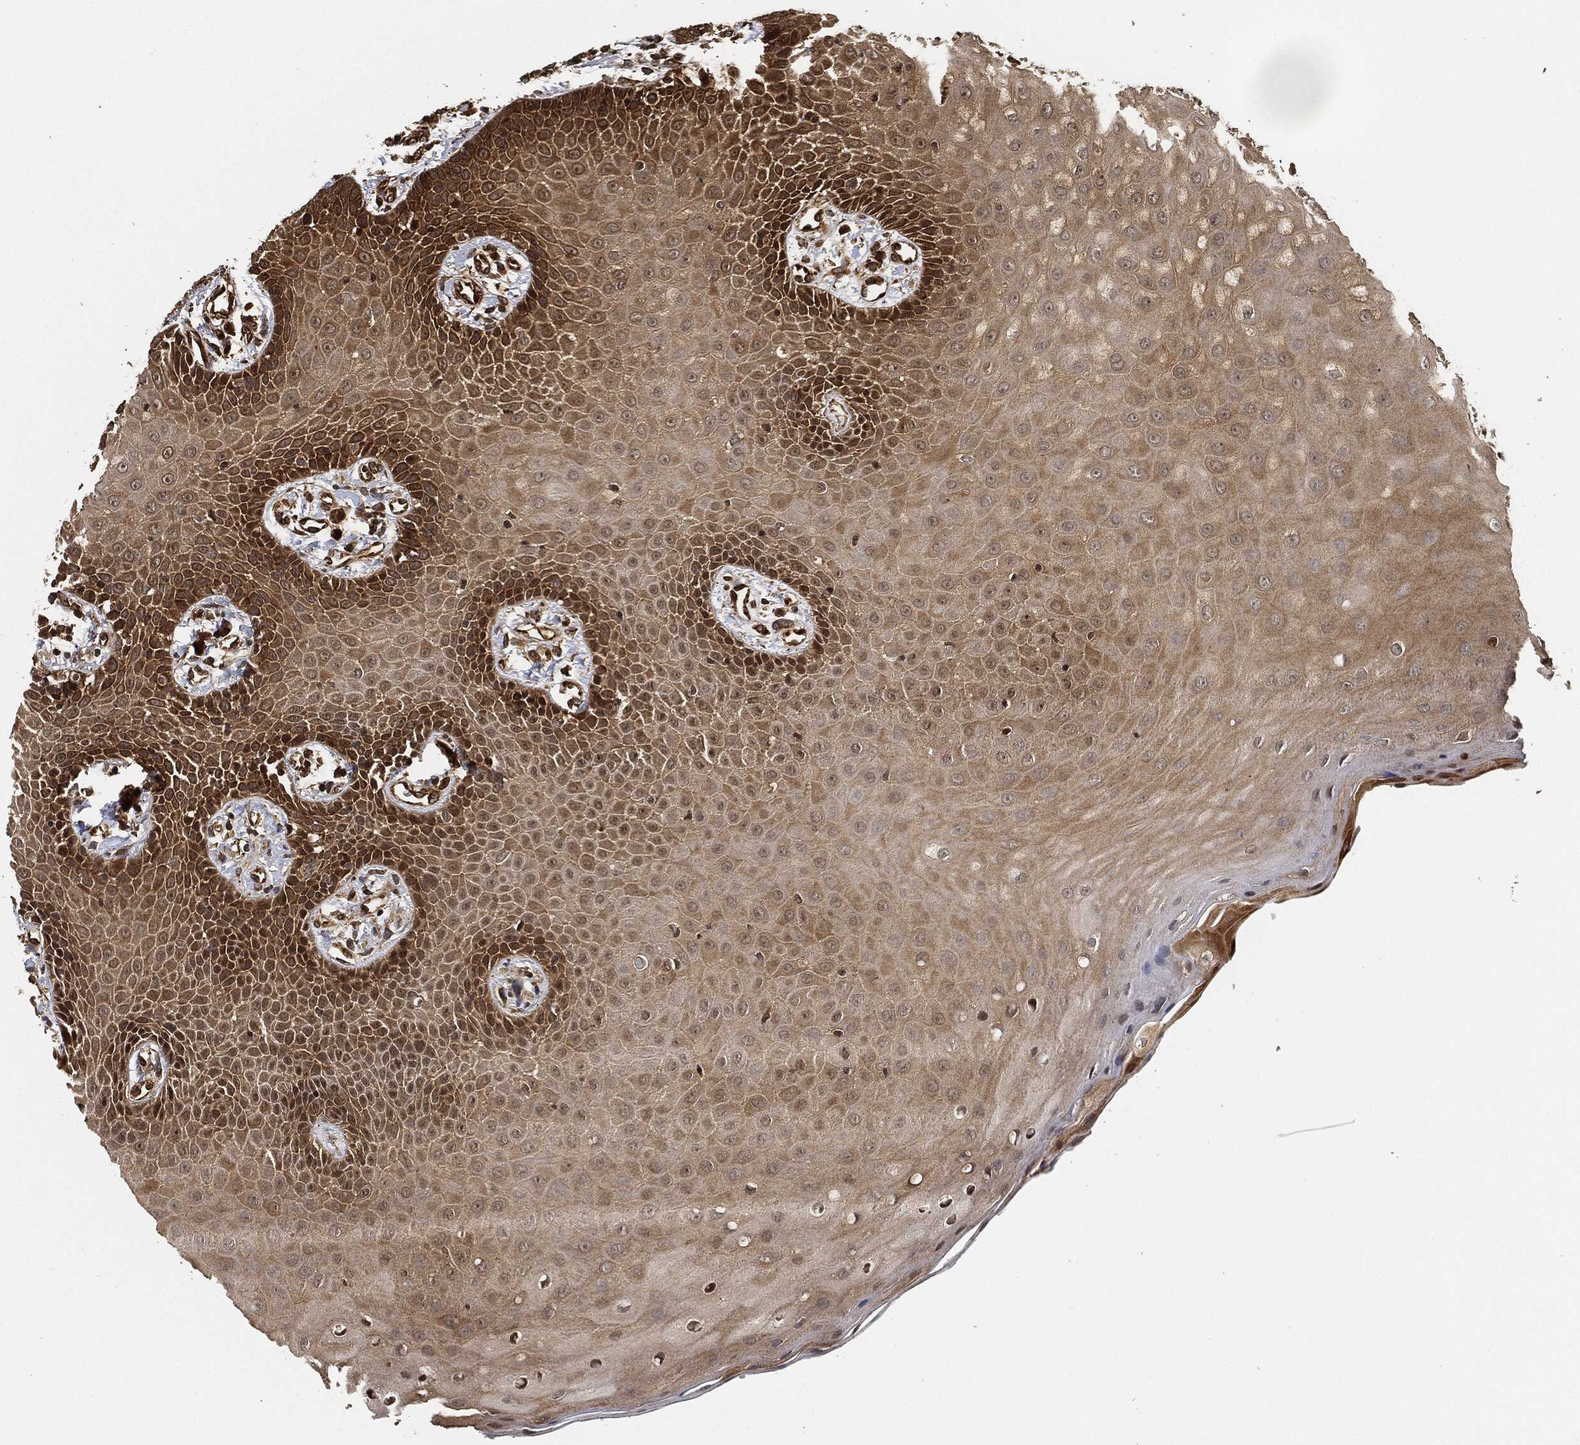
{"staining": {"intensity": "moderate", "quantity": "25%-75%", "location": "cytoplasmic/membranous"}, "tissue": "oral mucosa", "cell_type": "Squamous epithelial cells", "image_type": "normal", "snomed": [{"axis": "morphology", "description": "Normal tissue, NOS"}, {"axis": "morphology", "description": "Squamous cell carcinoma, NOS"}, {"axis": "topography", "description": "Oral tissue"}, {"axis": "topography", "description": "Head-Neck"}], "caption": "A photomicrograph of oral mucosa stained for a protein shows moderate cytoplasmic/membranous brown staining in squamous epithelial cells. (IHC, brightfield microscopy, high magnification).", "gene": "CEP290", "patient": {"sex": "female", "age": 82}}